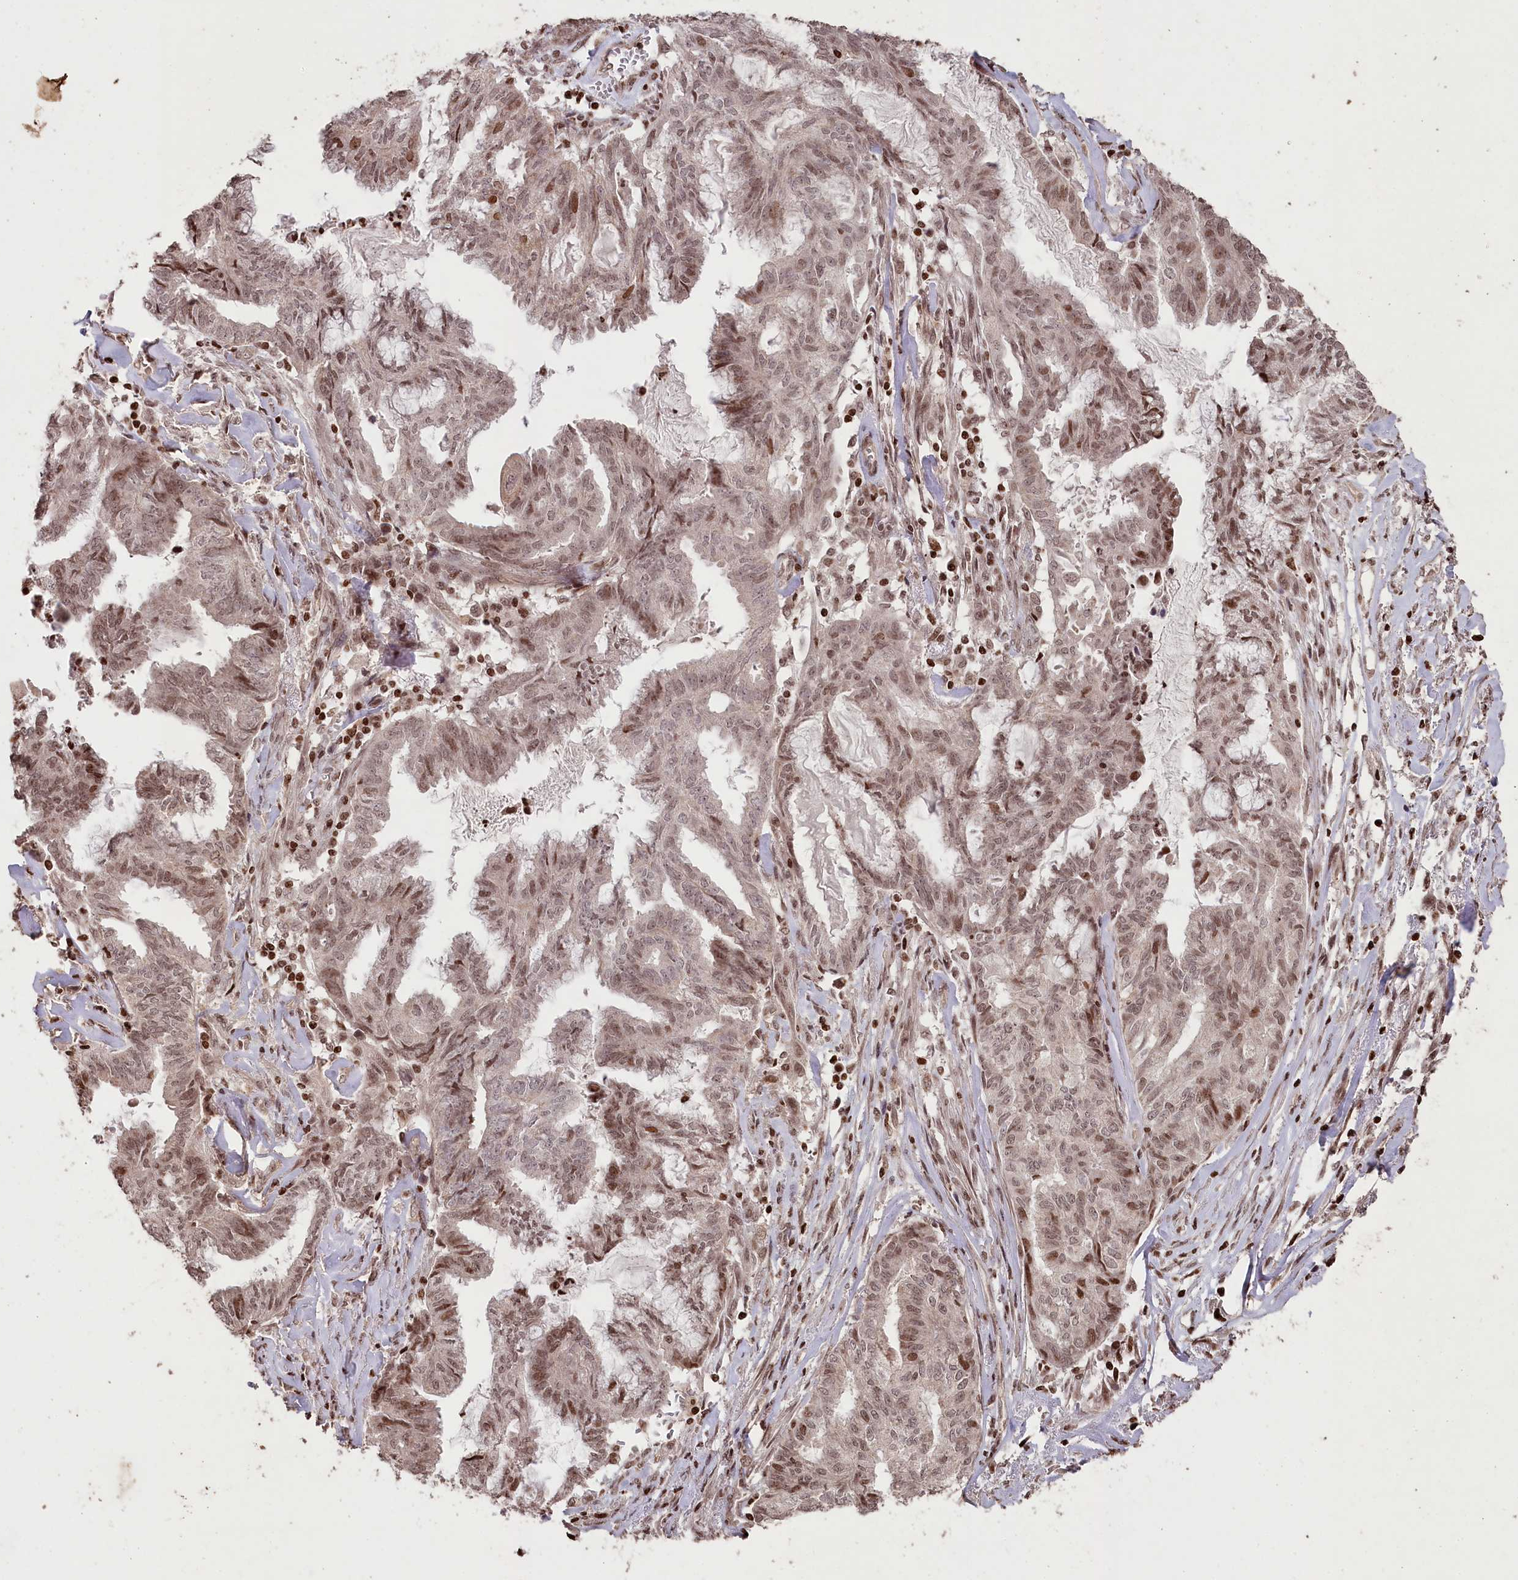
{"staining": {"intensity": "moderate", "quantity": ">75%", "location": "nuclear"}, "tissue": "endometrial cancer", "cell_type": "Tumor cells", "image_type": "cancer", "snomed": [{"axis": "morphology", "description": "Adenocarcinoma, NOS"}, {"axis": "topography", "description": "Endometrium"}], "caption": "High-power microscopy captured an immunohistochemistry image of adenocarcinoma (endometrial), revealing moderate nuclear expression in about >75% of tumor cells.", "gene": "CCSER2", "patient": {"sex": "female", "age": 86}}